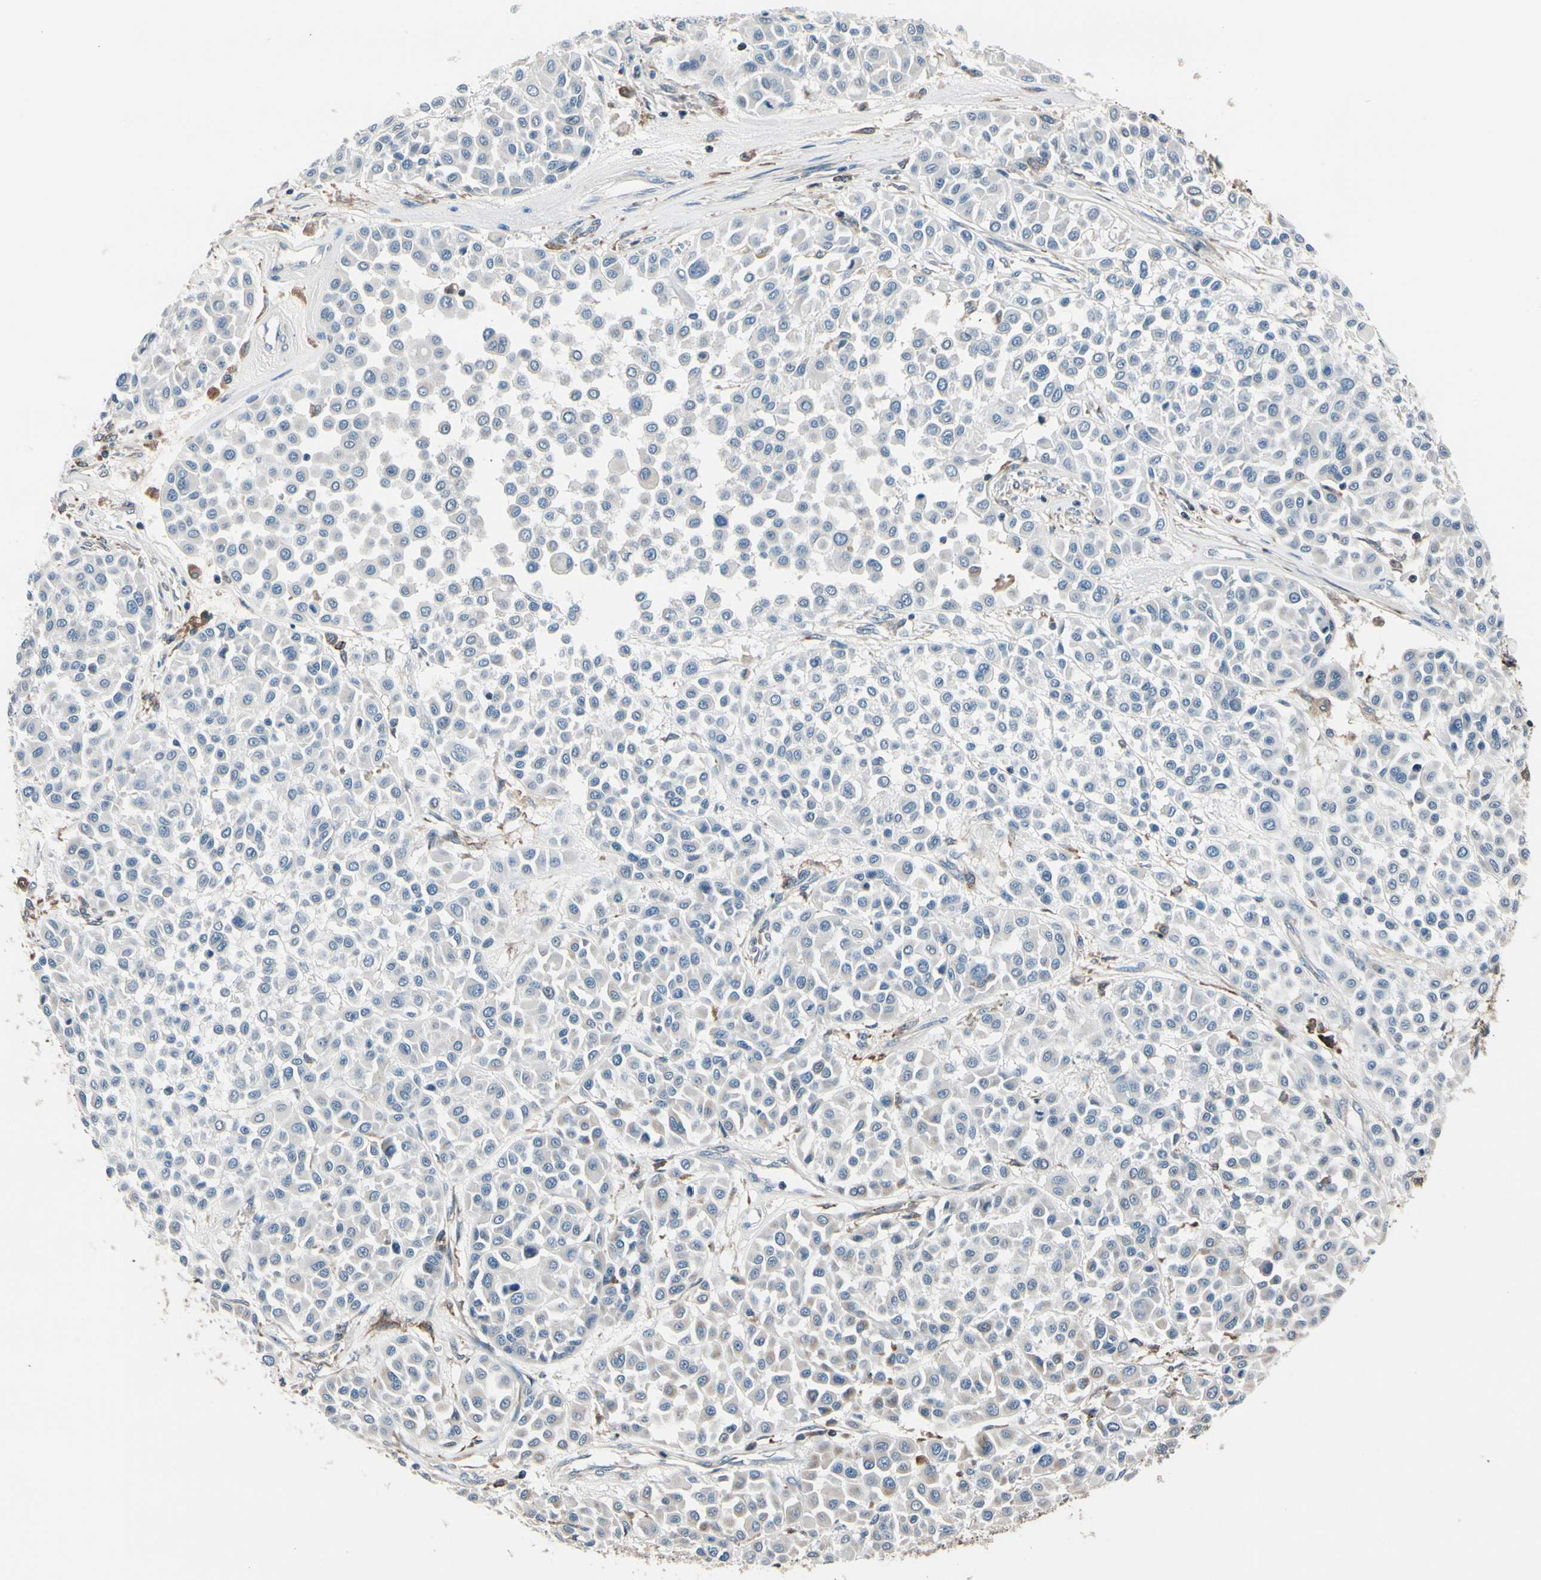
{"staining": {"intensity": "negative", "quantity": "none", "location": "none"}, "tissue": "melanoma", "cell_type": "Tumor cells", "image_type": "cancer", "snomed": [{"axis": "morphology", "description": "Malignant melanoma, Metastatic site"}, {"axis": "topography", "description": "Soft tissue"}], "caption": "High magnification brightfield microscopy of malignant melanoma (metastatic site) stained with DAB (3,3'-diaminobenzidine) (brown) and counterstained with hematoxylin (blue): tumor cells show no significant positivity.", "gene": "TMEM176A", "patient": {"sex": "male", "age": 41}}